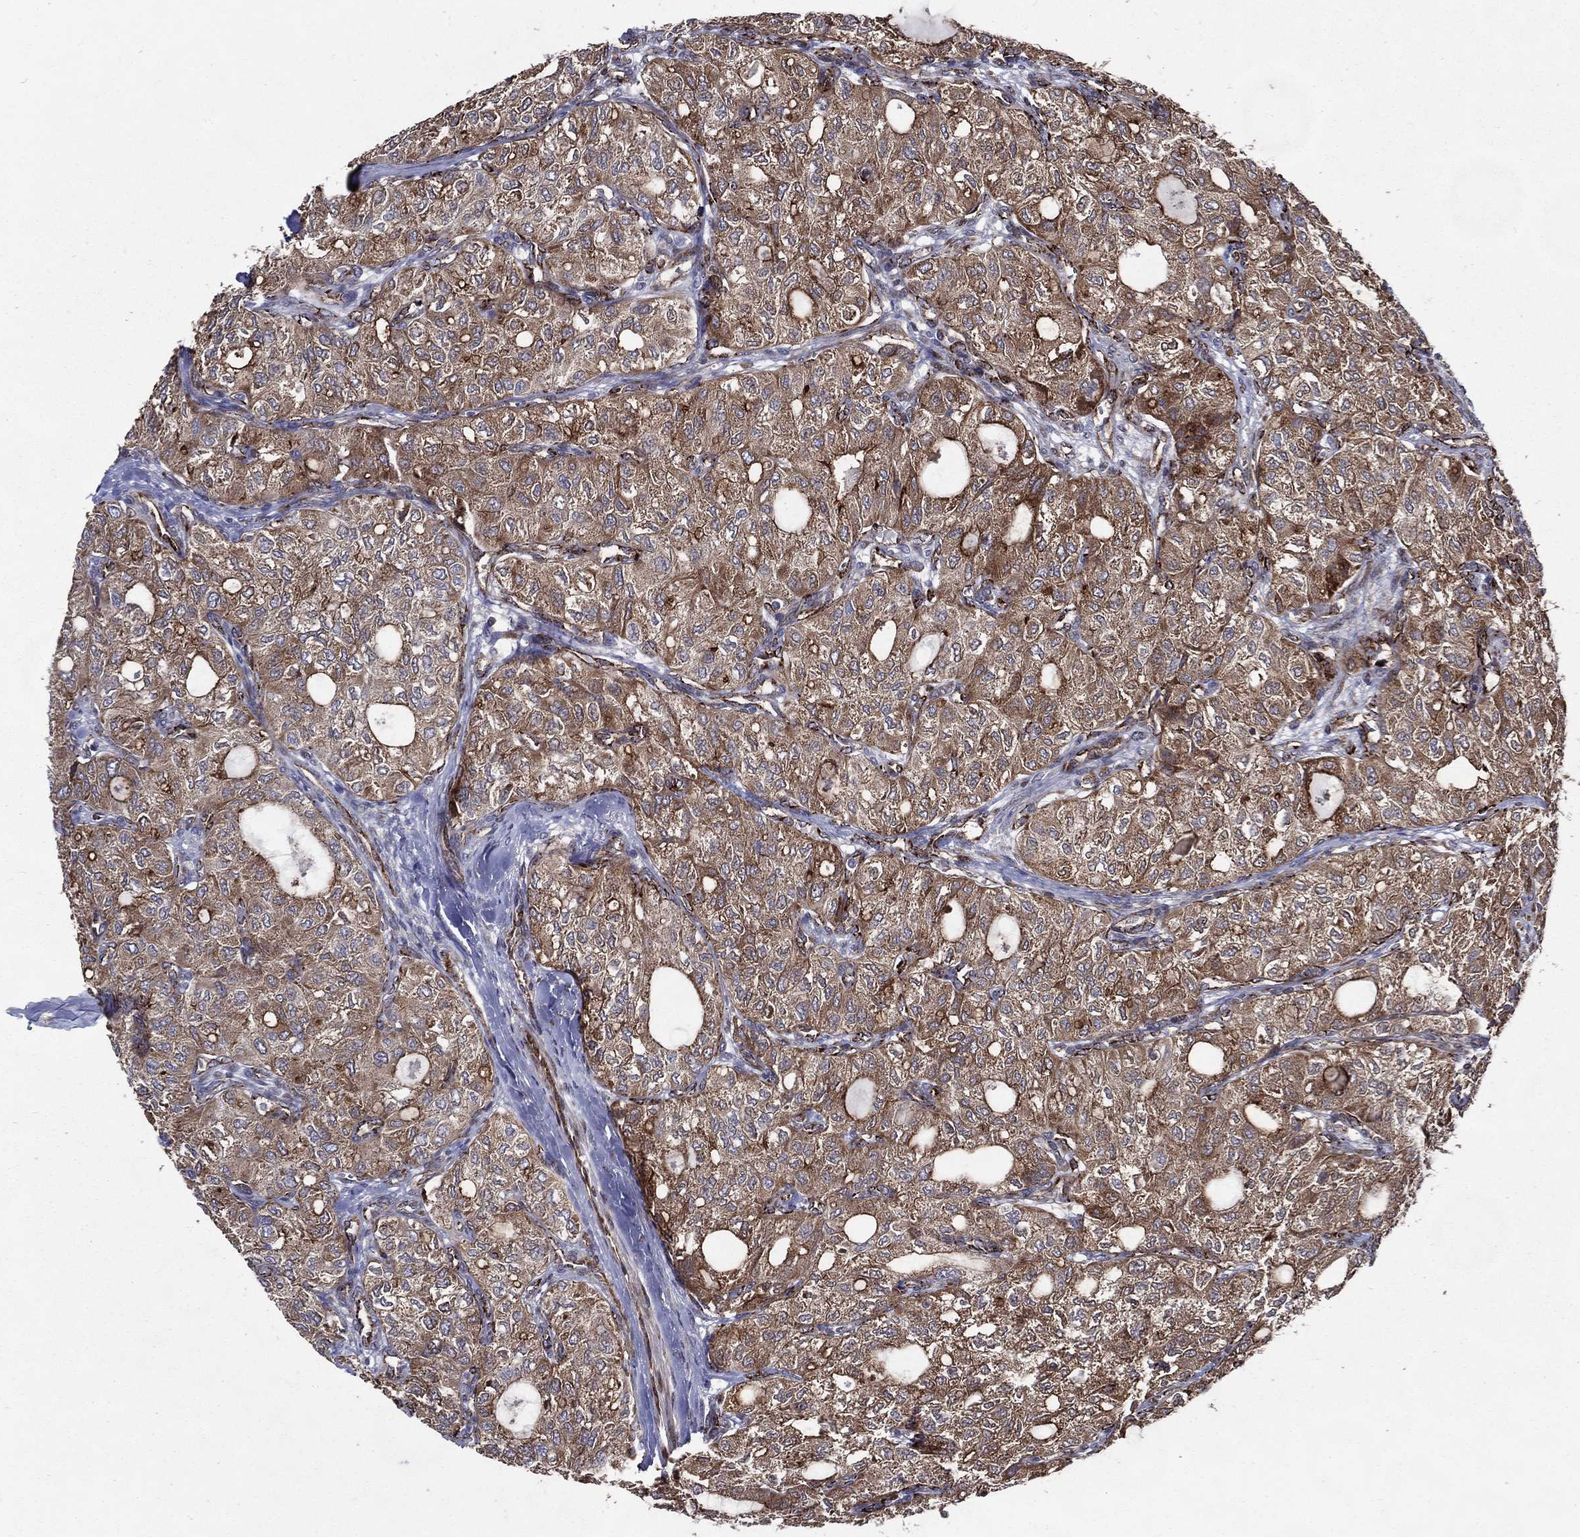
{"staining": {"intensity": "moderate", "quantity": ">75%", "location": "cytoplasmic/membranous"}, "tissue": "thyroid cancer", "cell_type": "Tumor cells", "image_type": "cancer", "snomed": [{"axis": "morphology", "description": "Follicular adenoma carcinoma, NOS"}, {"axis": "topography", "description": "Thyroid gland"}], "caption": "A micrograph of thyroid cancer stained for a protein exhibits moderate cytoplasmic/membranous brown staining in tumor cells.", "gene": "ARHGAP11A", "patient": {"sex": "male", "age": 75}}